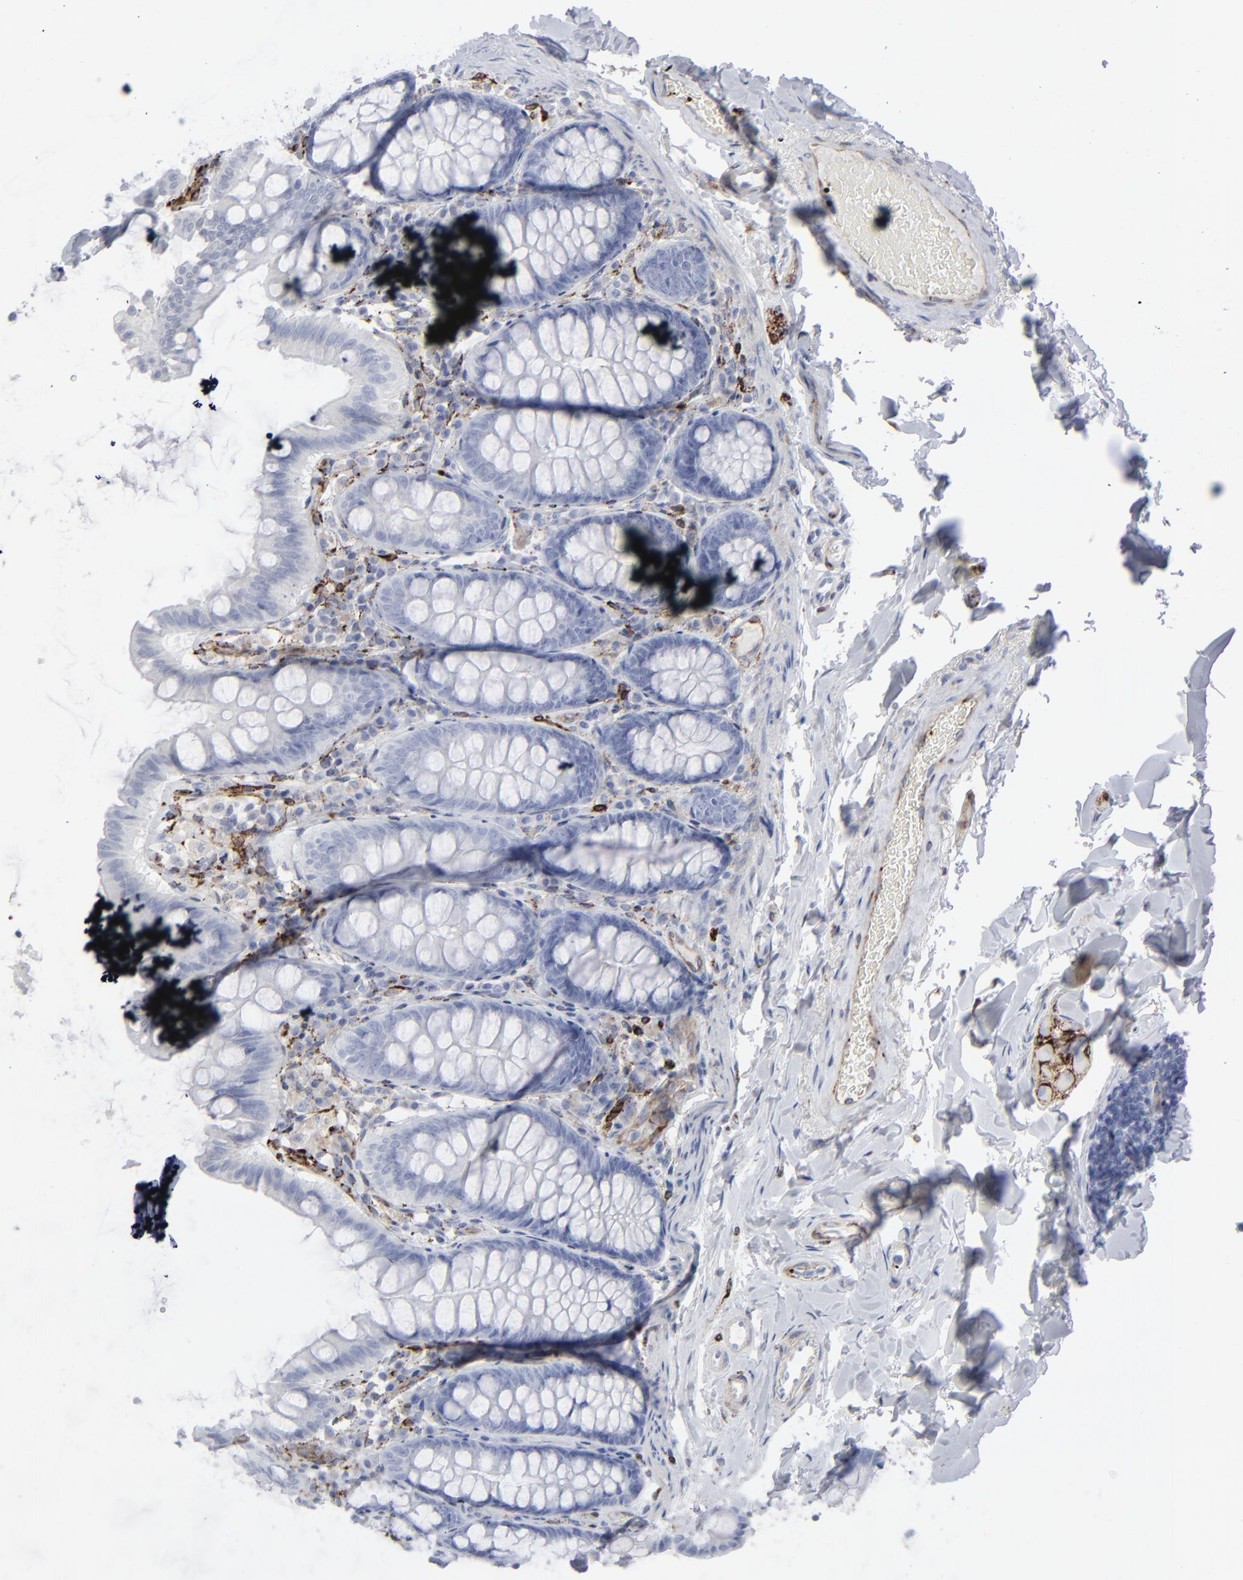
{"staining": {"intensity": "negative", "quantity": "none", "location": "none"}, "tissue": "colon", "cell_type": "Endothelial cells", "image_type": "normal", "snomed": [{"axis": "morphology", "description": "Normal tissue, NOS"}, {"axis": "topography", "description": "Colon"}], "caption": "DAB immunohistochemical staining of unremarkable human colon shows no significant staining in endothelial cells. (Brightfield microscopy of DAB (3,3'-diaminobenzidine) immunohistochemistry (IHC) at high magnification).", "gene": "SPARC", "patient": {"sex": "female", "age": 61}}